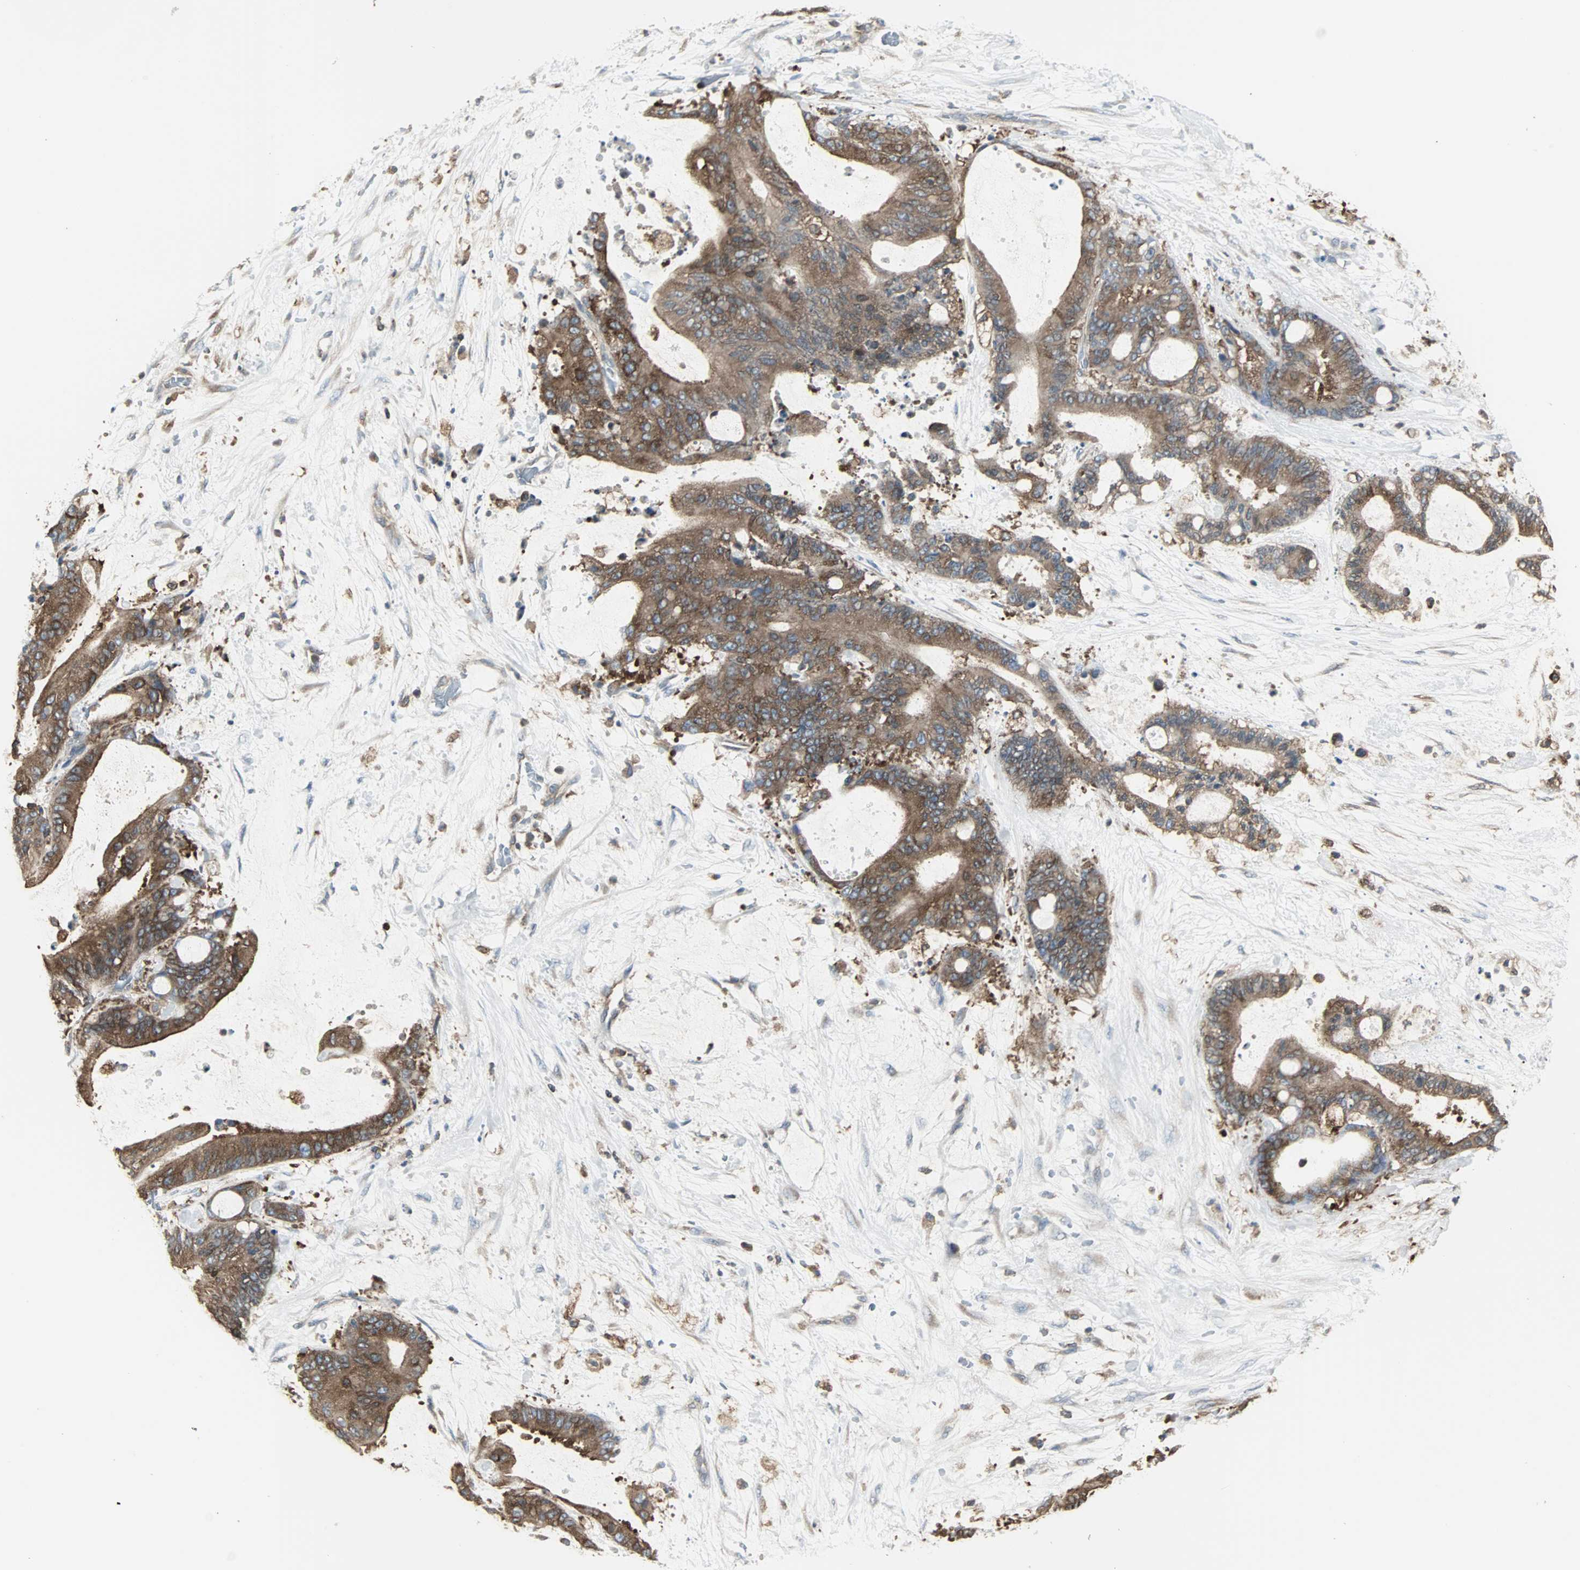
{"staining": {"intensity": "strong", "quantity": ">75%", "location": "cytoplasmic/membranous"}, "tissue": "liver cancer", "cell_type": "Tumor cells", "image_type": "cancer", "snomed": [{"axis": "morphology", "description": "Cholangiocarcinoma"}, {"axis": "topography", "description": "Liver"}], "caption": "The image displays immunohistochemical staining of liver cancer (cholangiocarcinoma). There is strong cytoplasmic/membranous positivity is appreciated in about >75% of tumor cells. (Stains: DAB (3,3'-diaminobenzidine) in brown, nuclei in blue, Microscopy: brightfield microscopy at high magnification).", "gene": "LRRFIP1", "patient": {"sex": "female", "age": 73}}